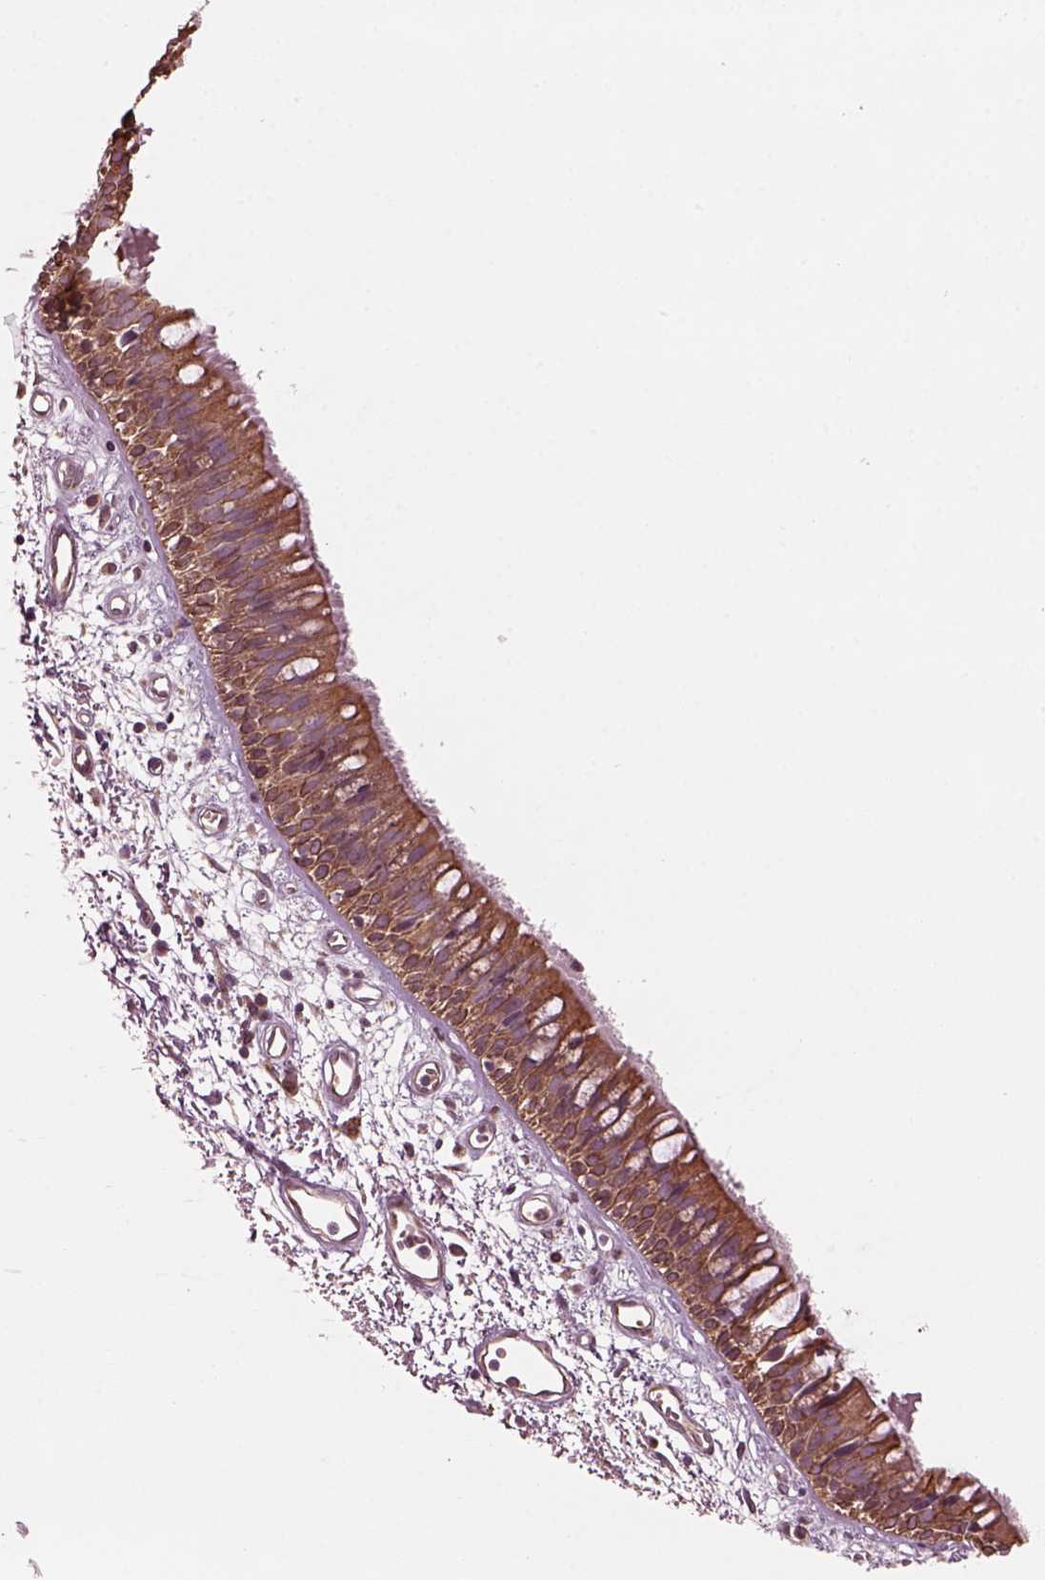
{"staining": {"intensity": "moderate", "quantity": ">75%", "location": "cytoplasmic/membranous,nuclear"}, "tissue": "bronchus", "cell_type": "Respiratory epithelial cells", "image_type": "normal", "snomed": [{"axis": "morphology", "description": "Normal tissue, NOS"}, {"axis": "morphology", "description": "Squamous cell carcinoma, NOS"}, {"axis": "topography", "description": "Cartilage tissue"}, {"axis": "topography", "description": "Bronchus"}, {"axis": "topography", "description": "Lung"}], "caption": "A medium amount of moderate cytoplasmic/membranous,nuclear positivity is present in about >75% of respiratory epithelial cells in unremarkable bronchus. Ihc stains the protein in brown and the nuclei are stained blue.", "gene": "RUFY3", "patient": {"sex": "male", "age": 66}}